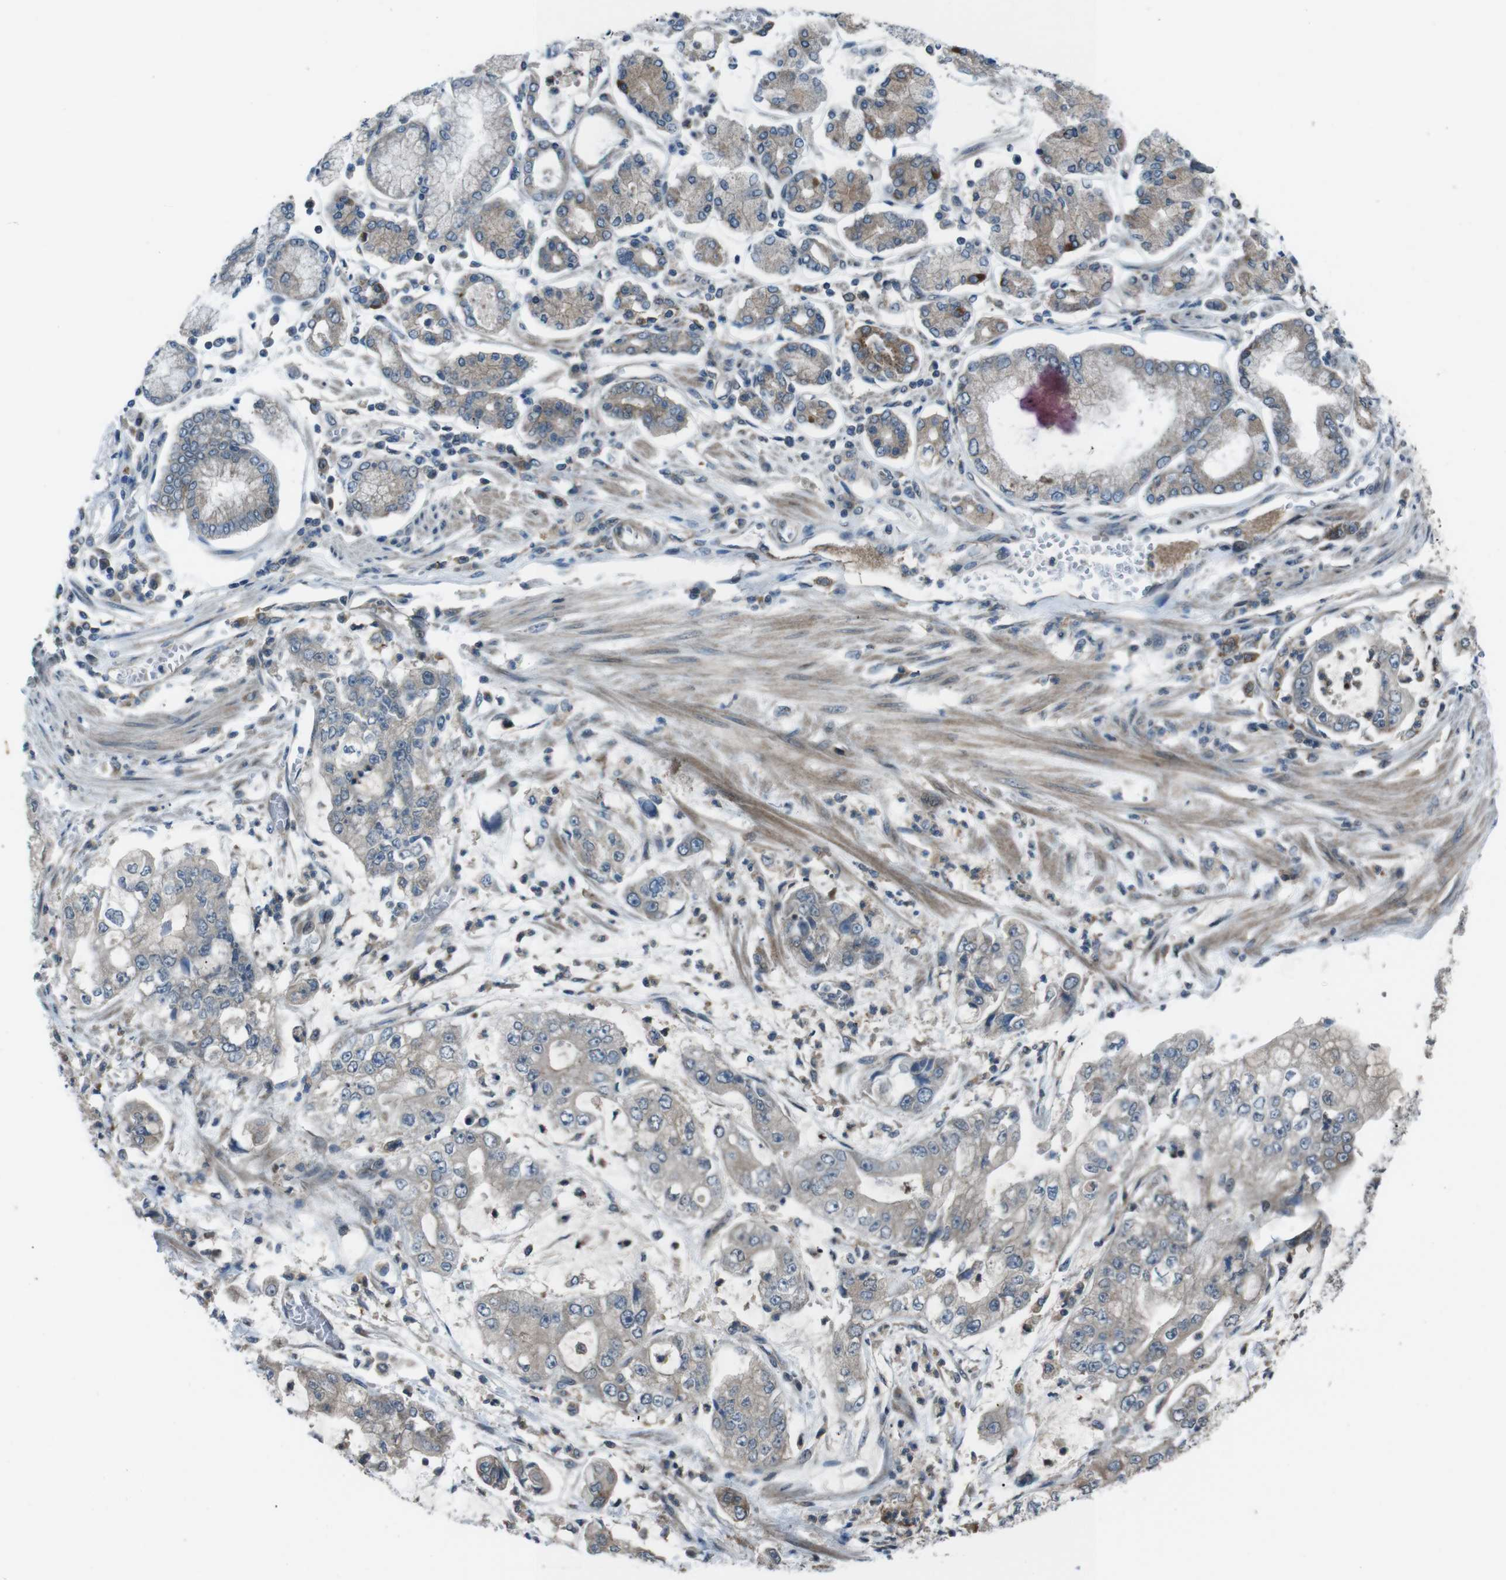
{"staining": {"intensity": "weak", "quantity": "<25%", "location": "cytoplasmic/membranous"}, "tissue": "stomach cancer", "cell_type": "Tumor cells", "image_type": "cancer", "snomed": [{"axis": "morphology", "description": "Adenocarcinoma, NOS"}, {"axis": "topography", "description": "Stomach"}], "caption": "Immunohistochemistry histopathology image of adenocarcinoma (stomach) stained for a protein (brown), which displays no staining in tumor cells. (Immunohistochemistry, brightfield microscopy, high magnification).", "gene": "SLC27A4", "patient": {"sex": "male", "age": 76}}